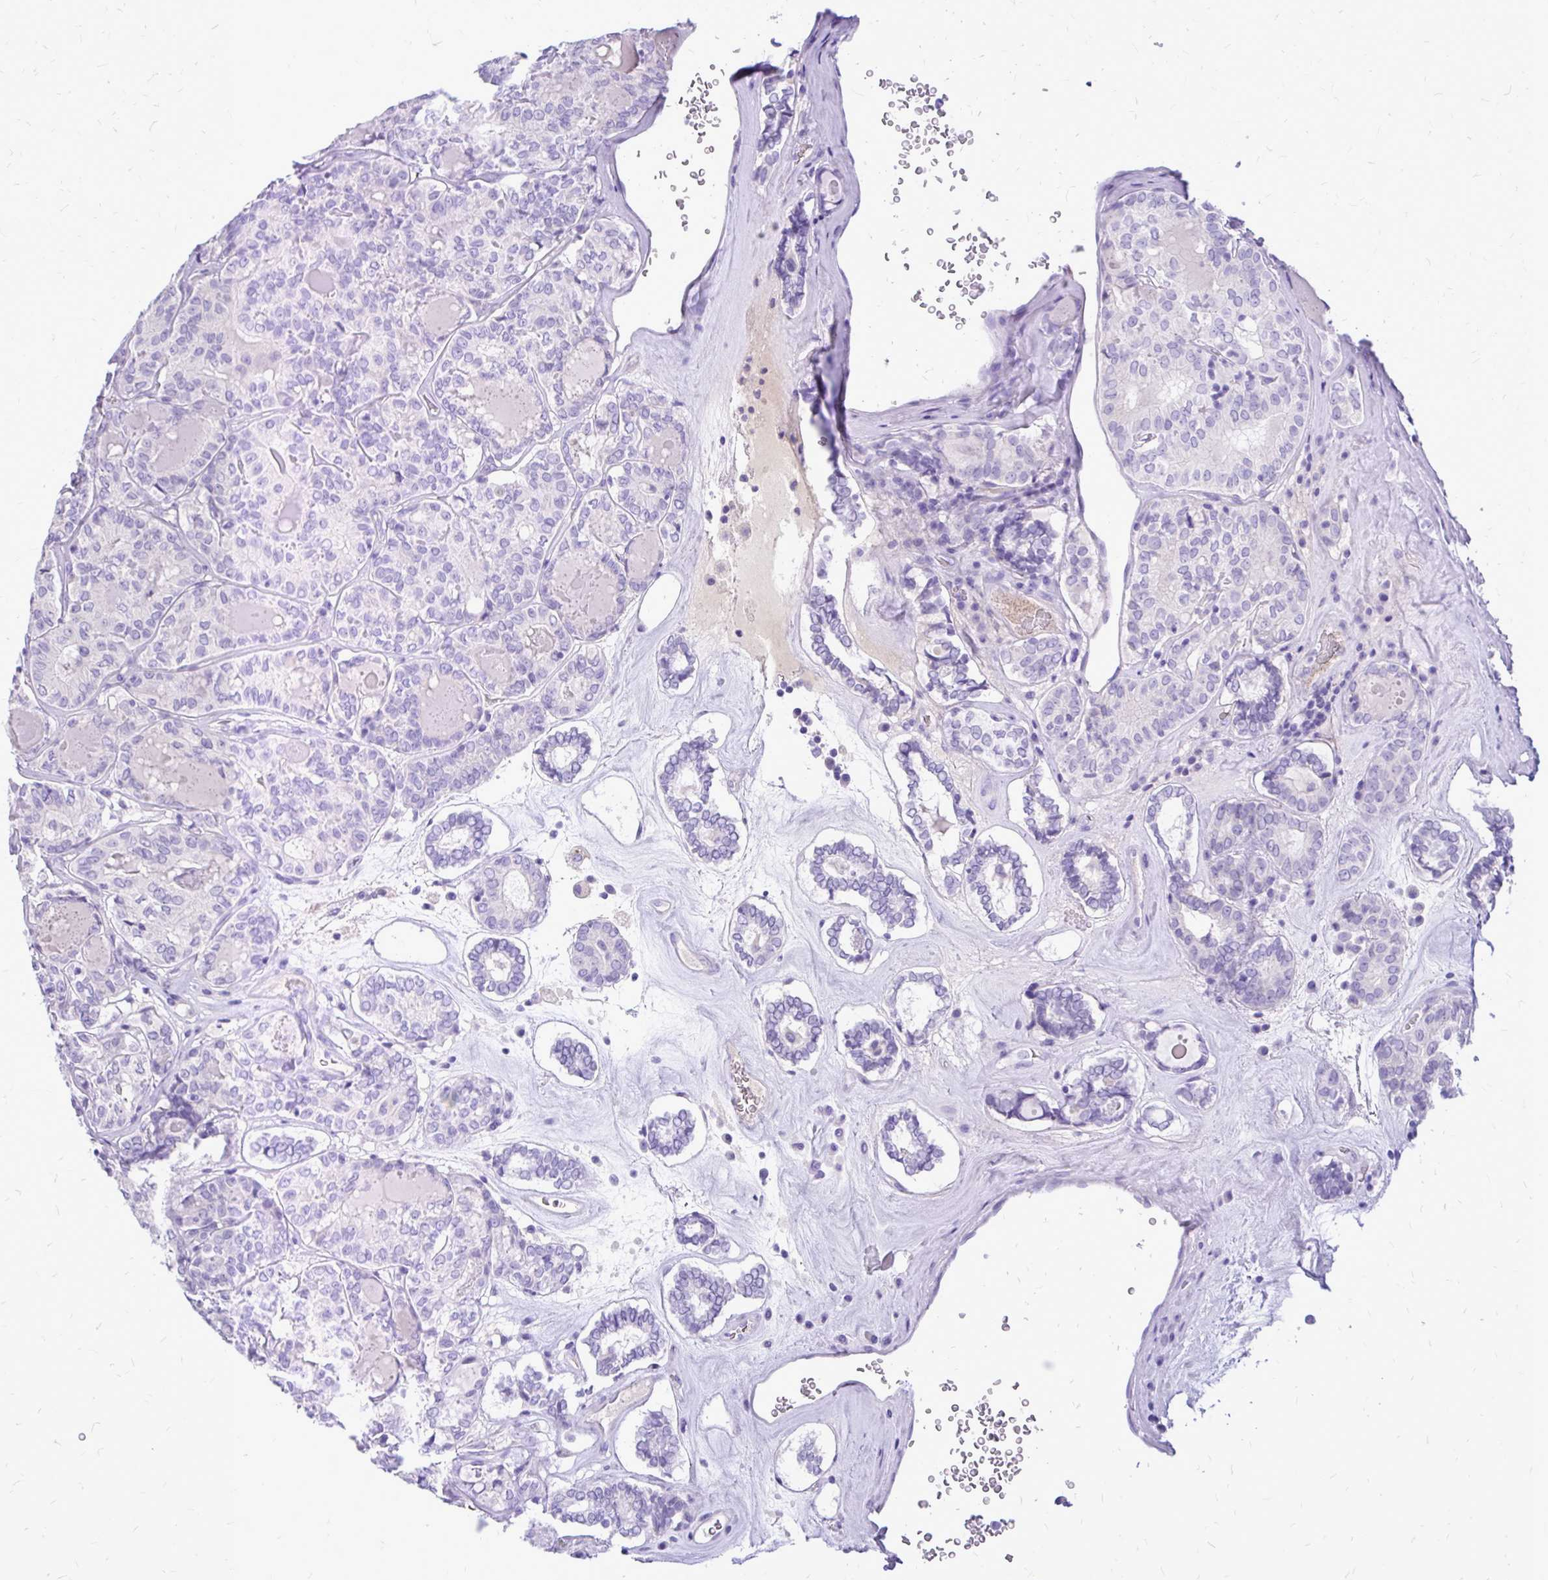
{"staining": {"intensity": "negative", "quantity": "none", "location": "none"}, "tissue": "thyroid cancer", "cell_type": "Tumor cells", "image_type": "cancer", "snomed": [{"axis": "morphology", "description": "Papillary adenocarcinoma, NOS"}, {"axis": "topography", "description": "Thyroid gland"}], "caption": "IHC of human thyroid papillary adenocarcinoma demonstrates no positivity in tumor cells.", "gene": "MAP1LC3A", "patient": {"sex": "female", "age": 72}}